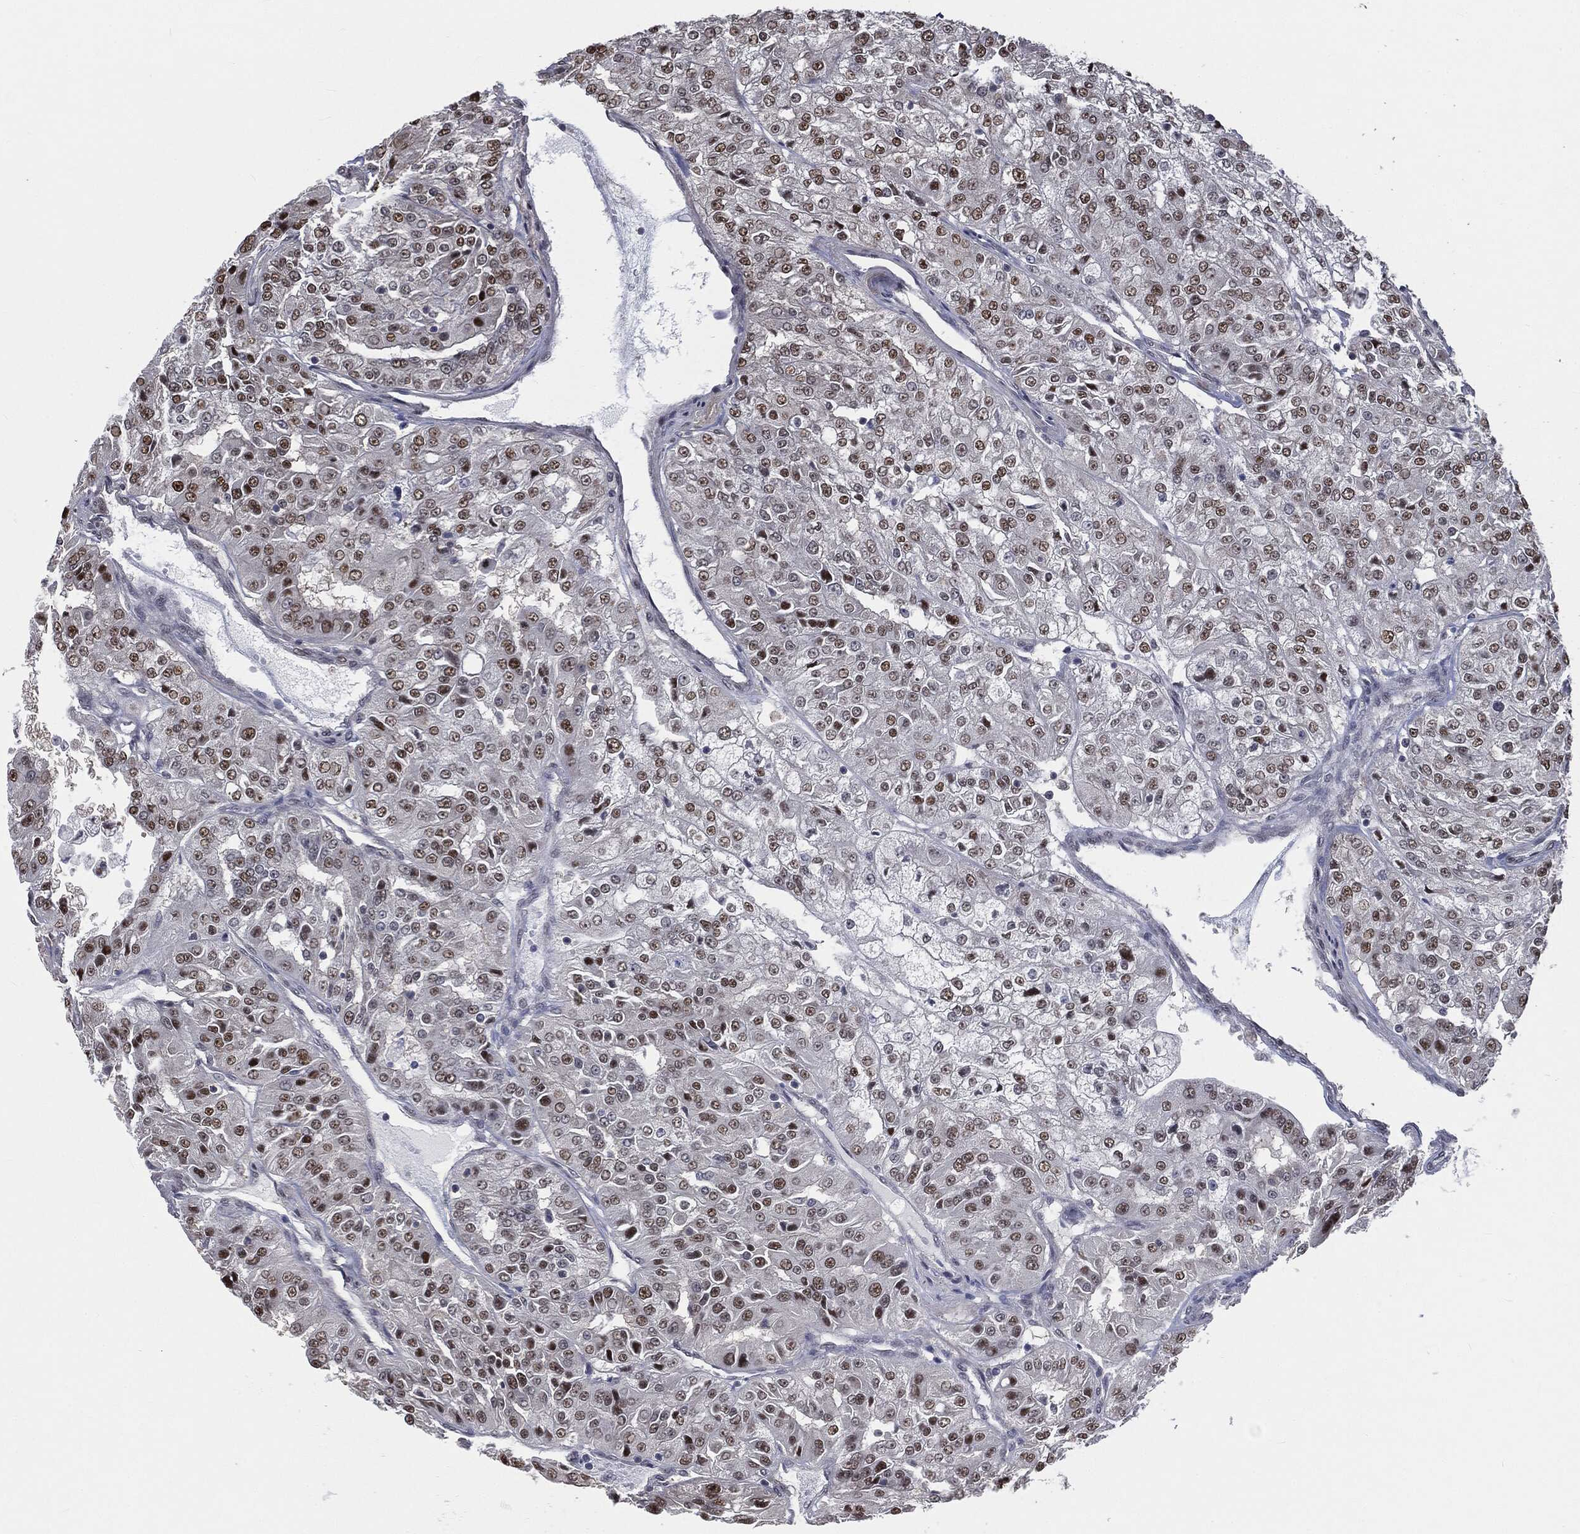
{"staining": {"intensity": "strong", "quantity": "25%-75%", "location": "nuclear"}, "tissue": "renal cancer", "cell_type": "Tumor cells", "image_type": "cancer", "snomed": [{"axis": "morphology", "description": "Adenocarcinoma, NOS"}, {"axis": "topography", "description": "Kidney"}], "caption": "Immunohistochemistry (IHC) staining of renal cancer, which shows high levels of strong nuclear positivity in about 25%-75% of tumor cells indicating strong nuclear protein positivity. The staining was performed using DAB (brown) for protein detection and nuclei were counterstained in hematoxylin (blue).", "gene": "SHLD2", "patient": {"sex": "female", "age": 63}}